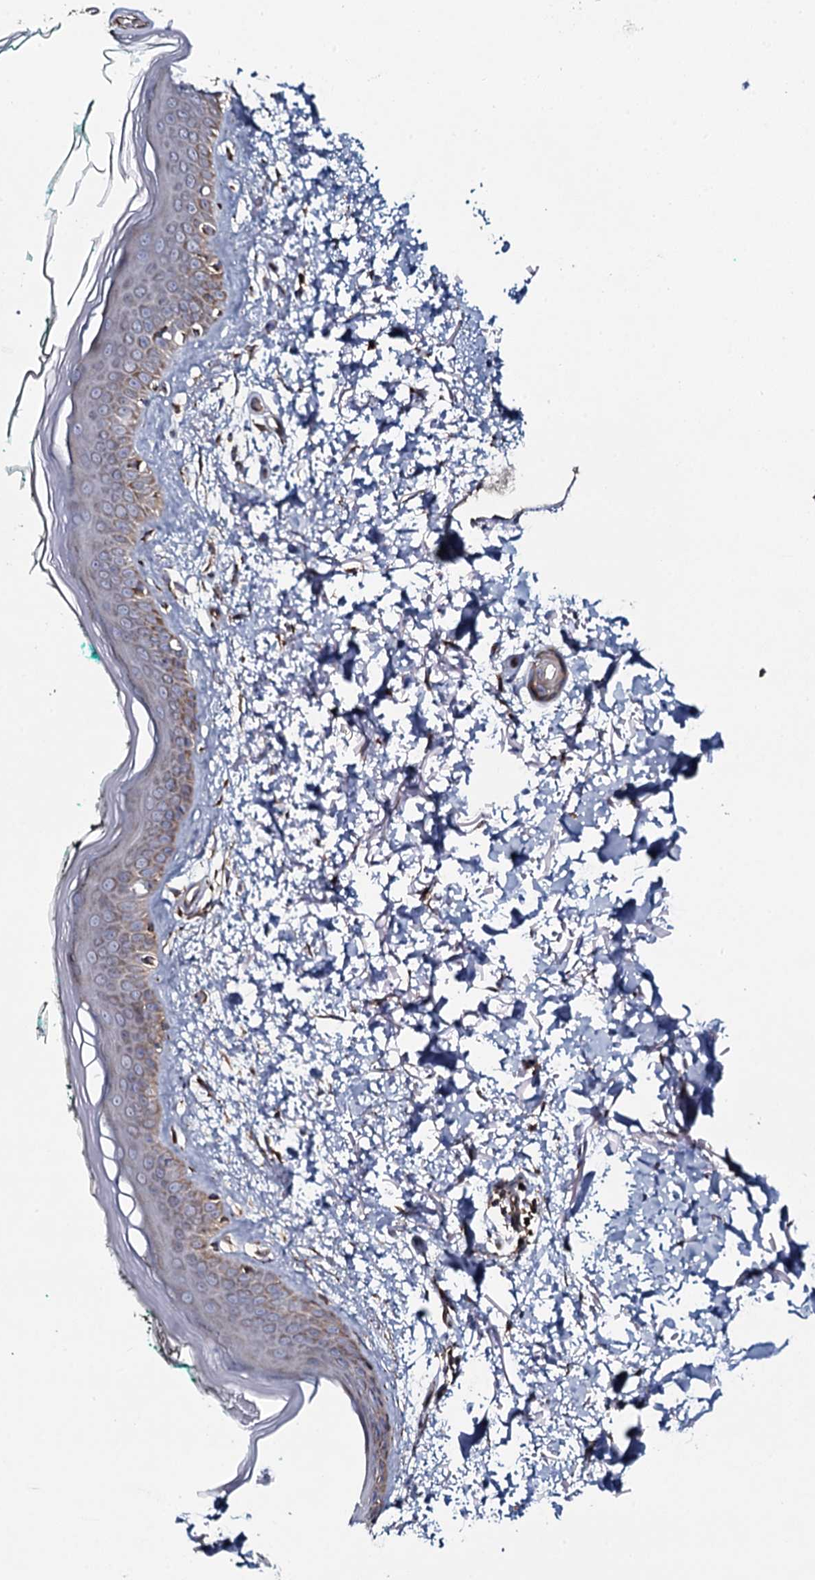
{"staining": {"intensity": "moderate", "quantity": ">75%", "location": "cytoplasmic/membranous"}, "tissue": "skin", "cell_type": "Fibroblasts", "image_type": "normal", "snomed": [{"axis": "morphology", "description": "Normal tissue, NOS"}, {"axis": "topography", "description": "Skin"}], "caption": "Immunohistochemistry (IHC) of normal skin reveals medium levels of moderate cytoplasmic/membranous expression in approximately >75% of fibroblasts. (IHC, brightfield microscopy, high magnification).", "gene": "EVC2", "patient": {"sex": "male", "age": 62}}